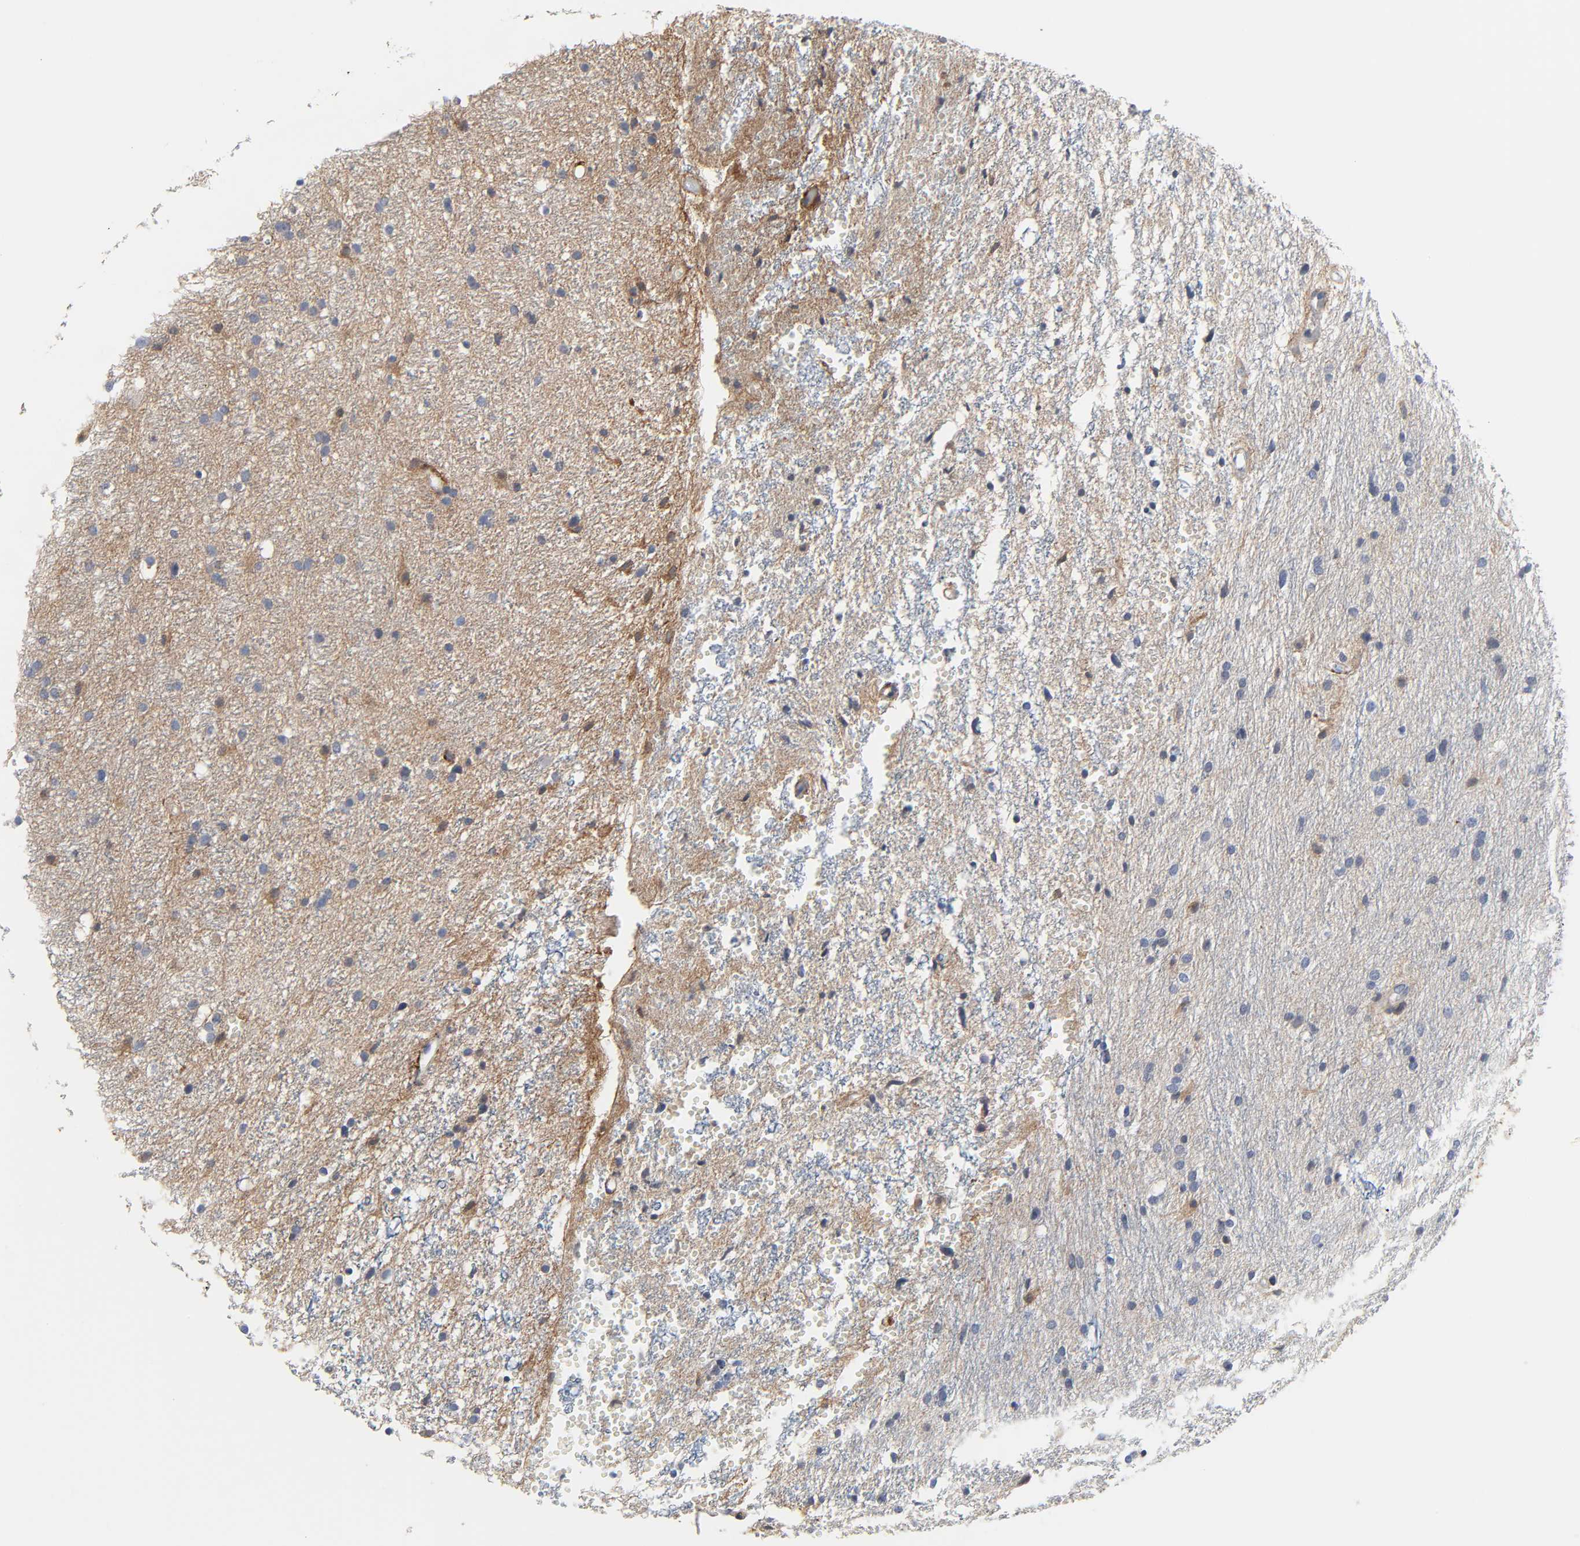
{"staining": {"intensity": "negative", "quantity": "none", "location": "none"}, "tissue": "glioma", "cell_type": "Tumor cells", "image_type": "cancer", "snomed": [{"axis": "morphology", "description": "Glioma, malignant, High grade"}, {"axis": "topography", "description": "Brain"}], "caption": "This is a micrograph of immunohistochemistry staining of malignant glioma (high-grade), which shows no positivity in tumor cells.", "gene": "FBLN1", "patient": {"sex": "female", "age": 59}}